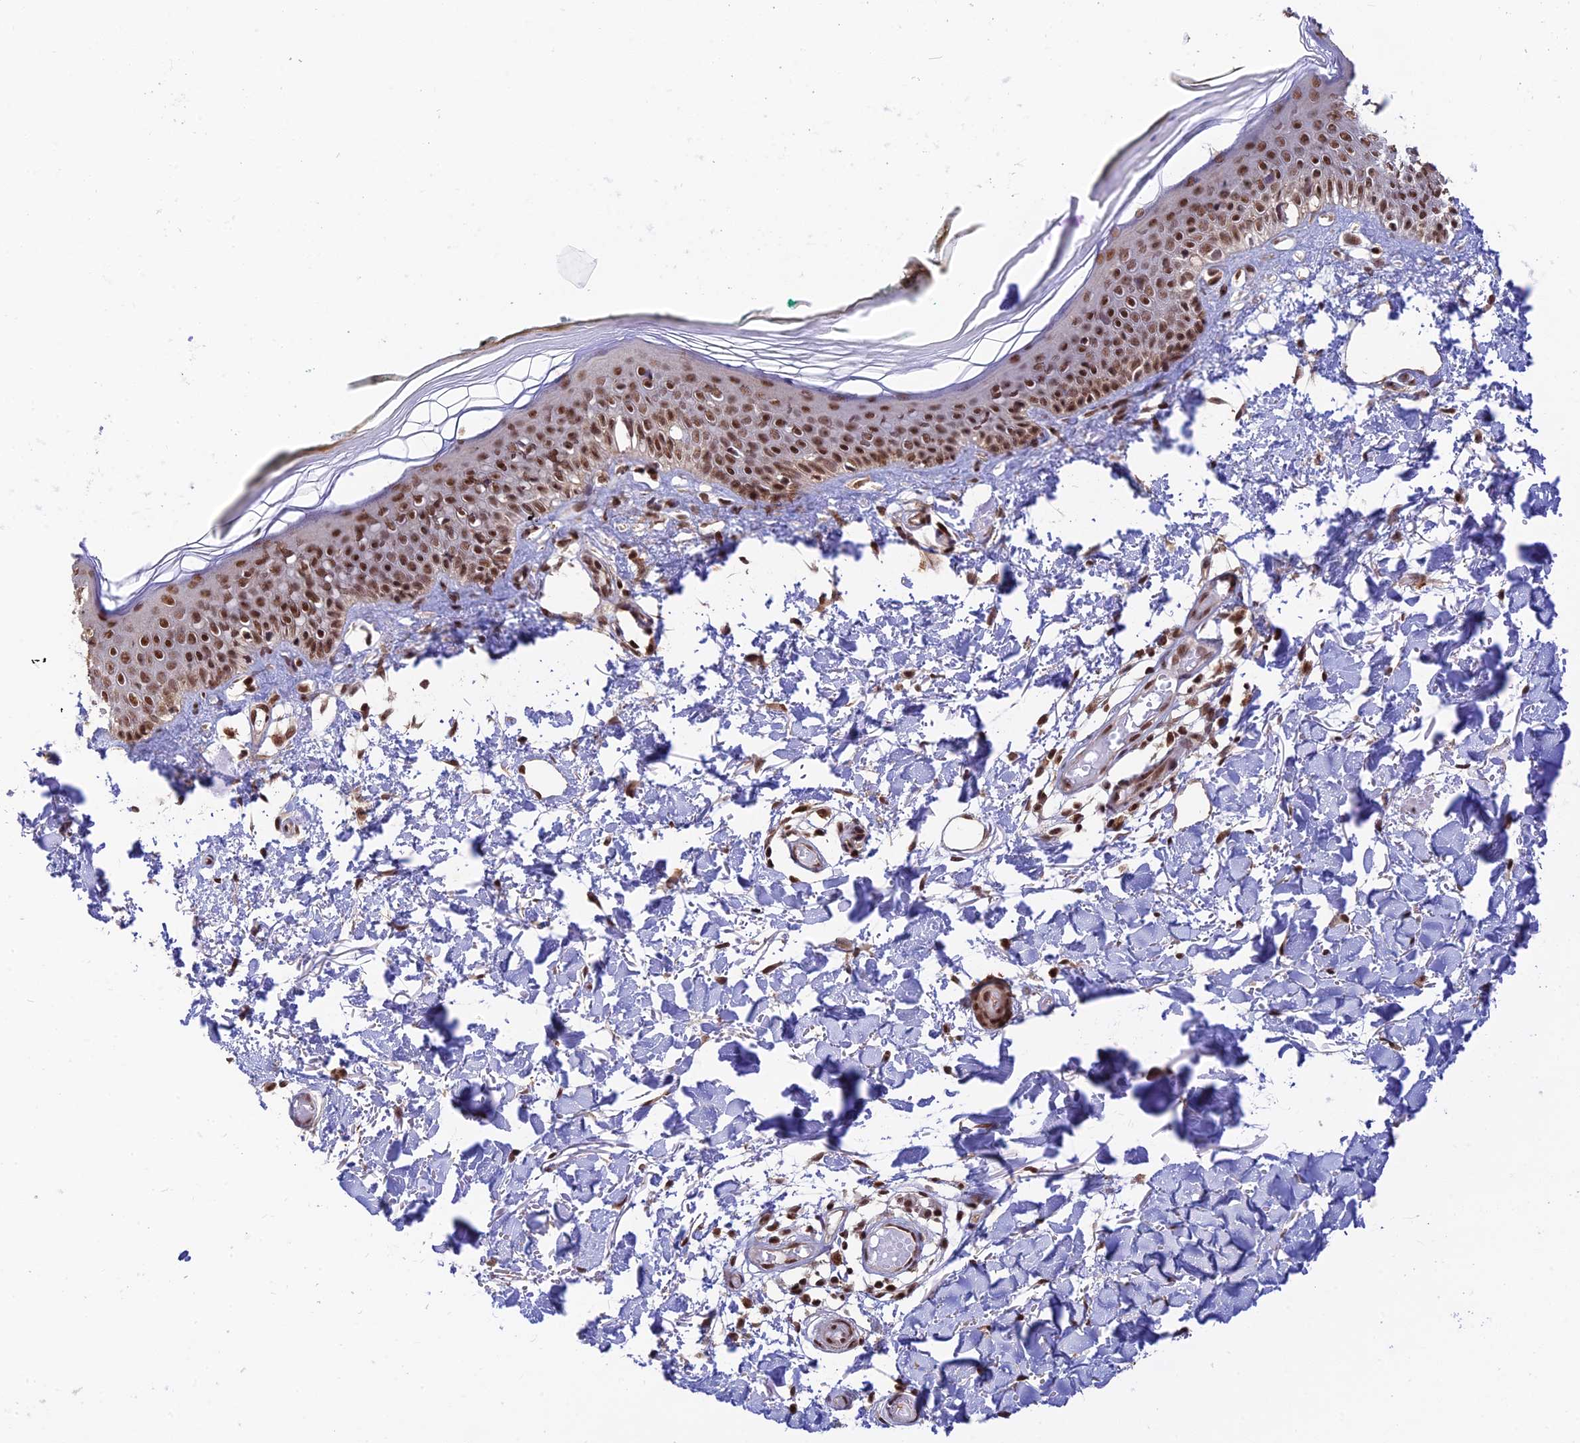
{"staining": {"intensity": "moderate", "quantity": ">75%", "location": "nuclear"}, "tissue": "skin", "cell_type": "Fibroblasts", "image_type": "normal", "snomed": [{"axis": "morphology", "description": "Normal tissue, NOS"}, {"axis": "topography", "description": "Skin"}], "caption": "A brown stain shows moderate nuclear expression of a protein in fibroblasts of benign human skin.", "gene": "THAP11", "patient": {"sex": "male", "age": 62}}